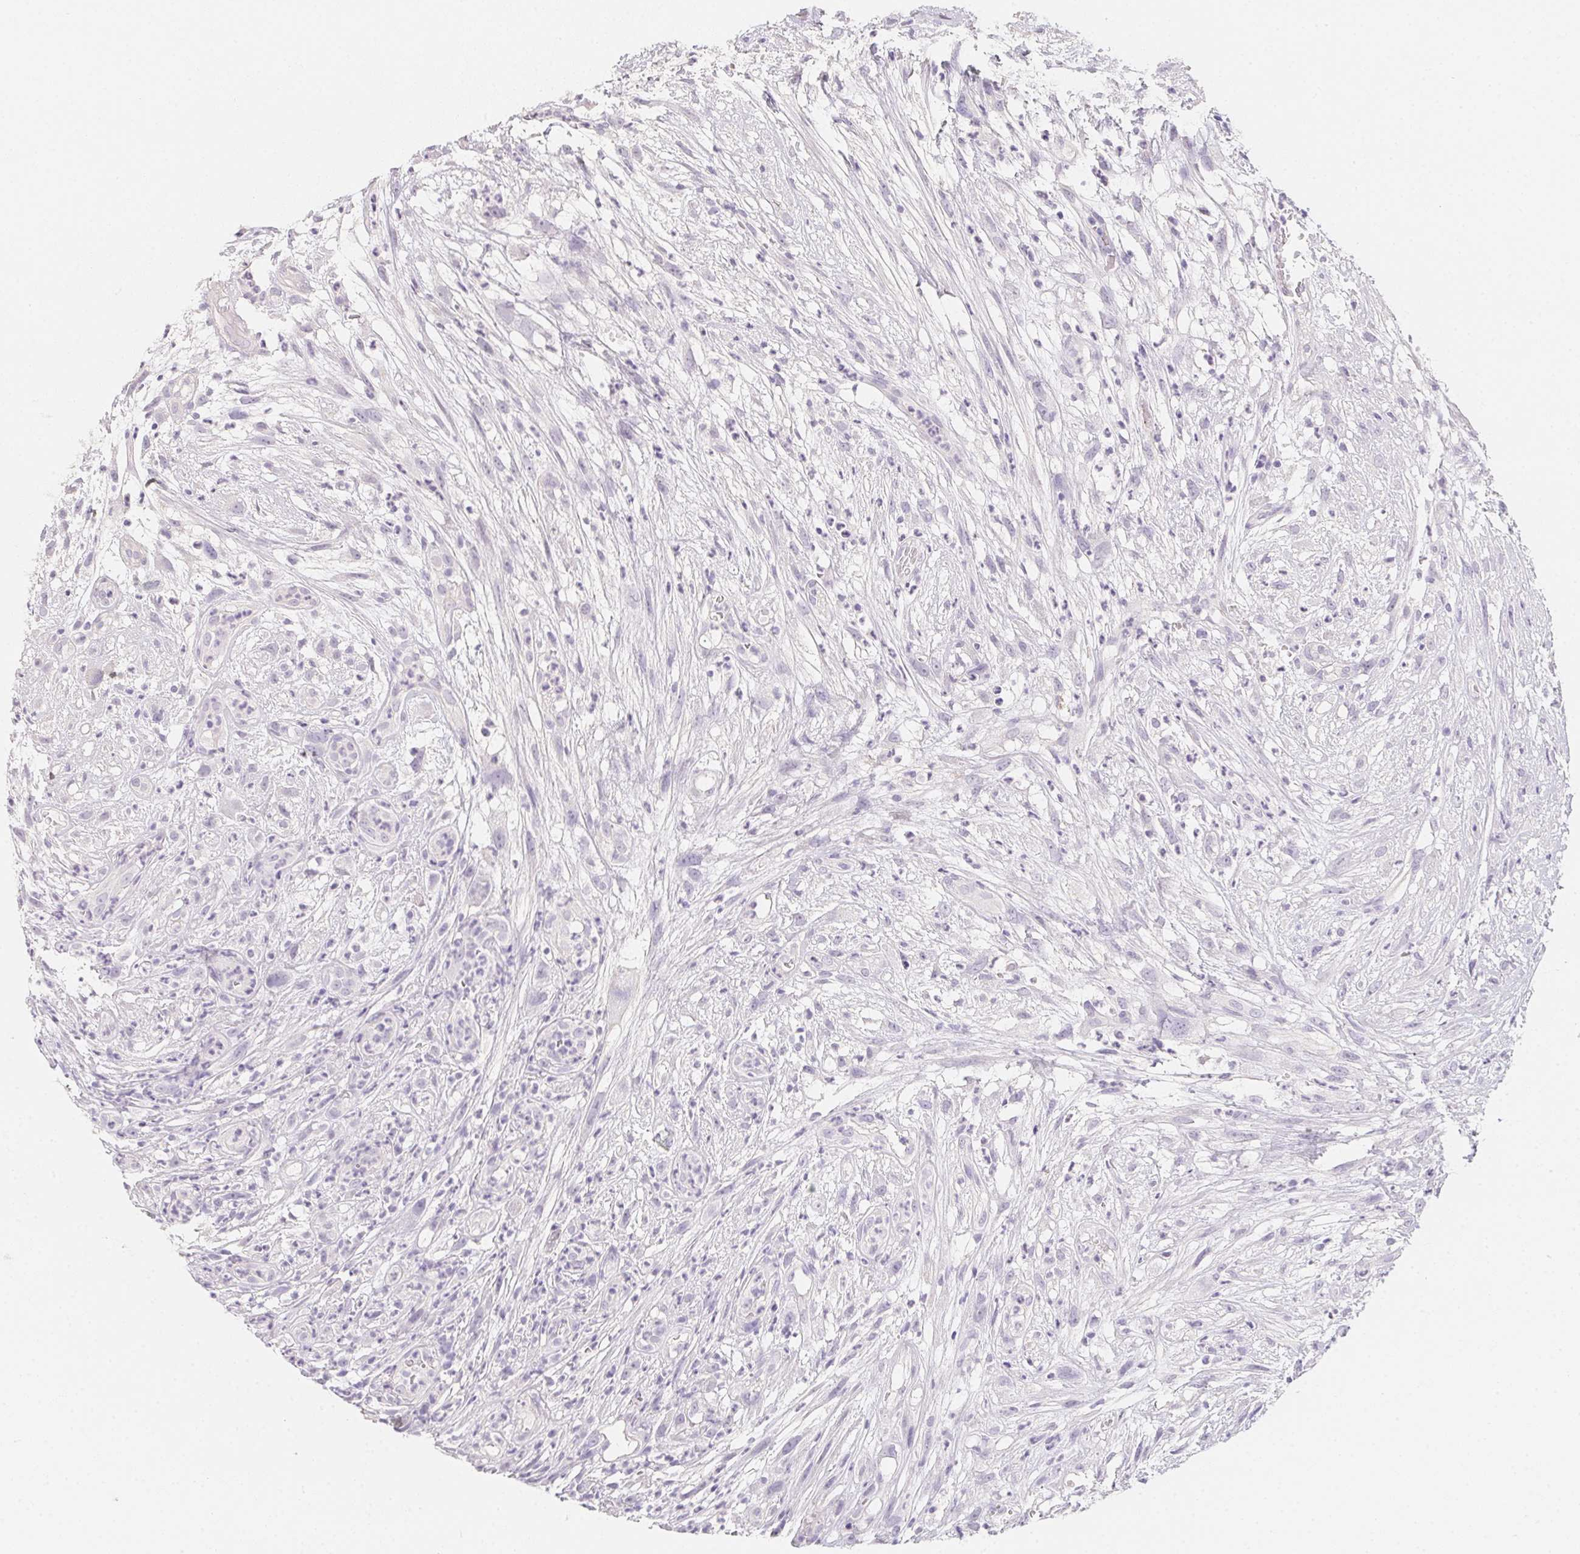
{"staining": {"intensity": "negative", "quantity": "none", "location": "none"}, "tissue": "head and neck cancer", "cell_type": "Tumor cells", "image_type": "cancer", "snomed": [{"axis": "morphology", "description": "Squamous cell carcinoma, NOS"}, {"axis": "topography", "description": "Head-Neck"}], "caption": "An immunohistochemistry (IHC) histopathology image of head and neck cancer (squamous cell carcinoma) is shown. There is no staining in tumor cells of head and neck cancer (squamous cell carcinoma).", "gene": "MYL4", "patient": {"sex": "male", "age": 65}}